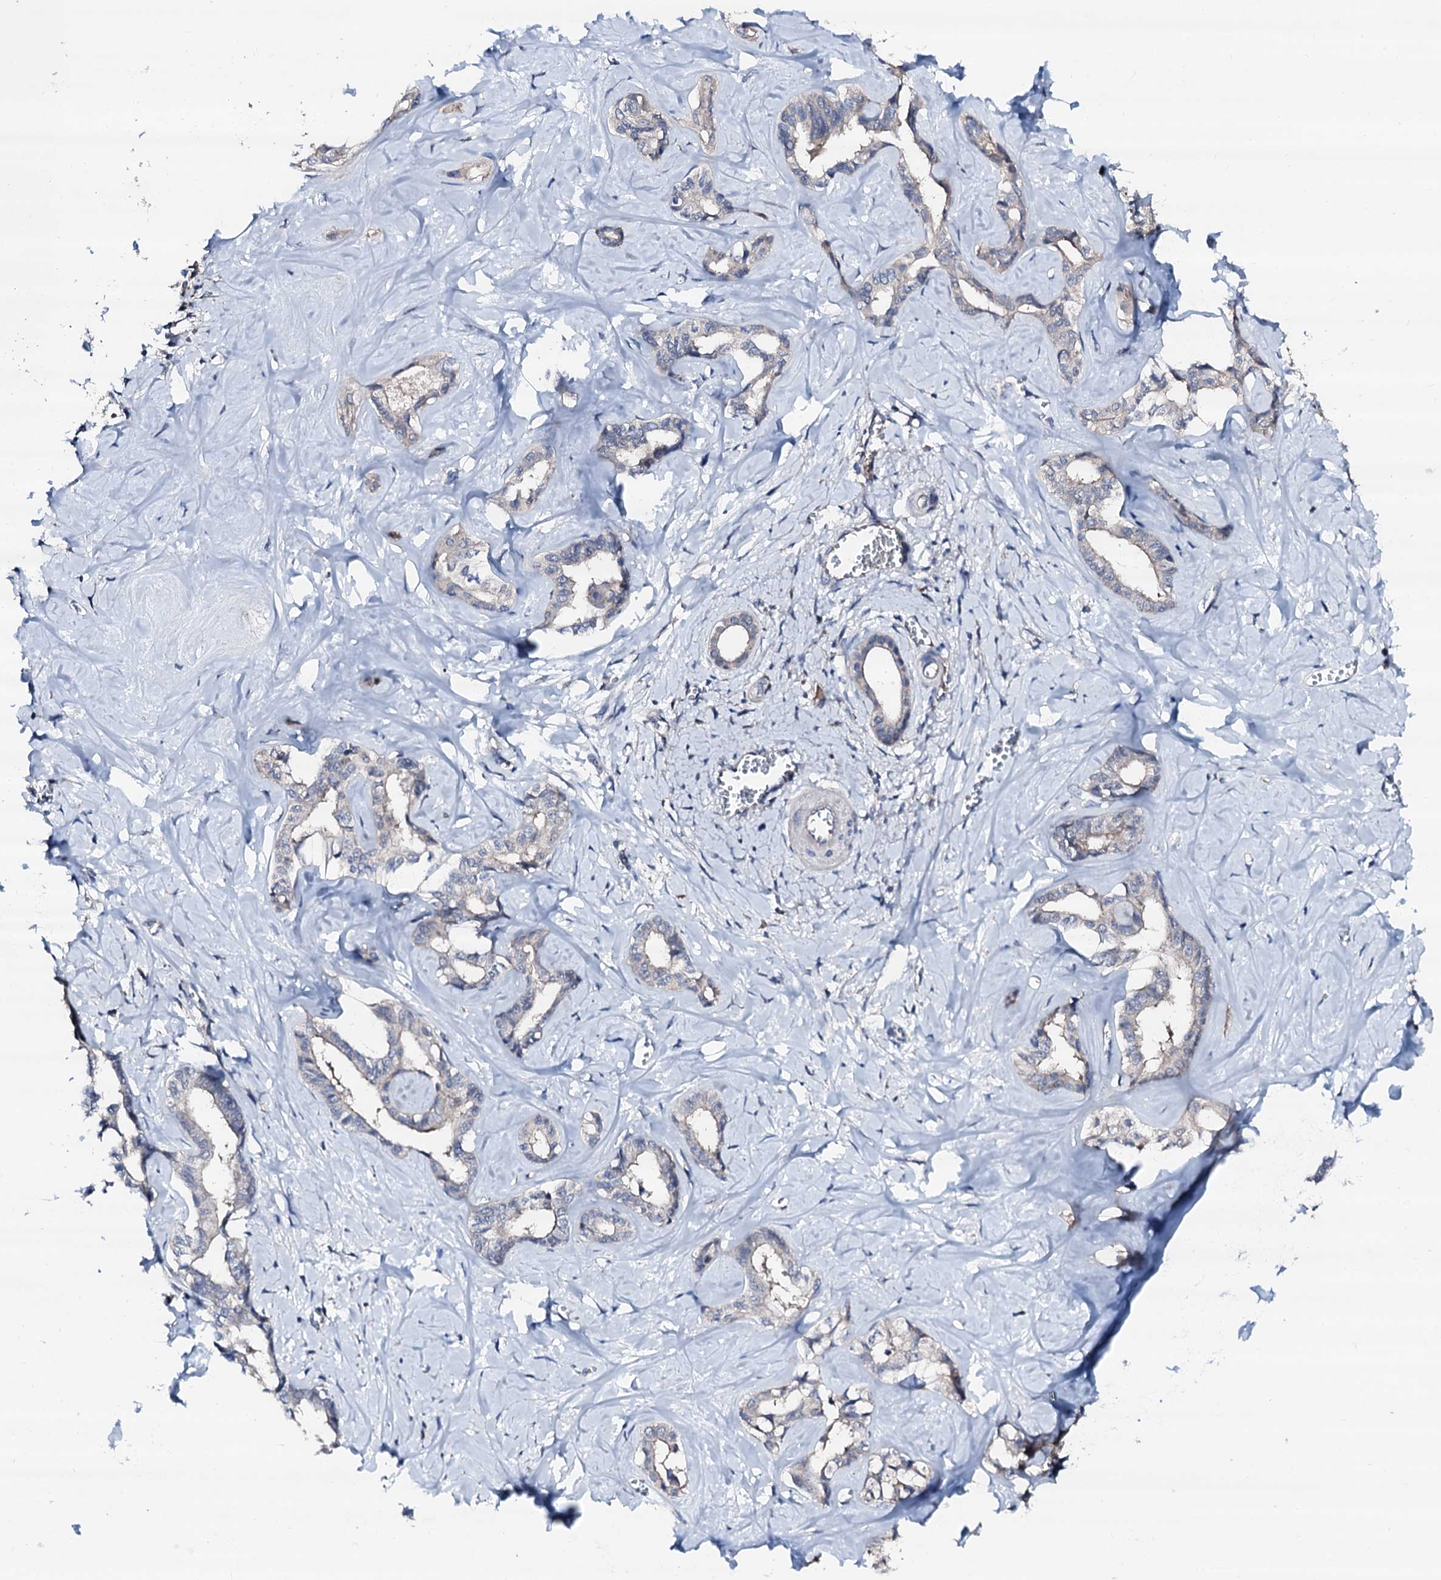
{"staining": {"intensity": "weak", "quantity": "<25%", "location": "cytoplasmic/membranous"}, "tissue": "liver cancer", "cell_type": "Tumor cells", "image_type": "cancer", "snomed": [{"axis": "morphology", "description": "Cholangiocarcinoma"}, {"axis": "topography", "description": "Liver"}], "caption": "Immunohistochemistry (IHC) histopathology image of neoplastic tissue: liver cancer stained with DAB (3,3'-diaminobenzidine) demonstrates no significant protein staining in tumor cells. Nuclei are stained in blue.", "gene": "TRAFD1", "patient": {"sex": "female", "age": 77}}